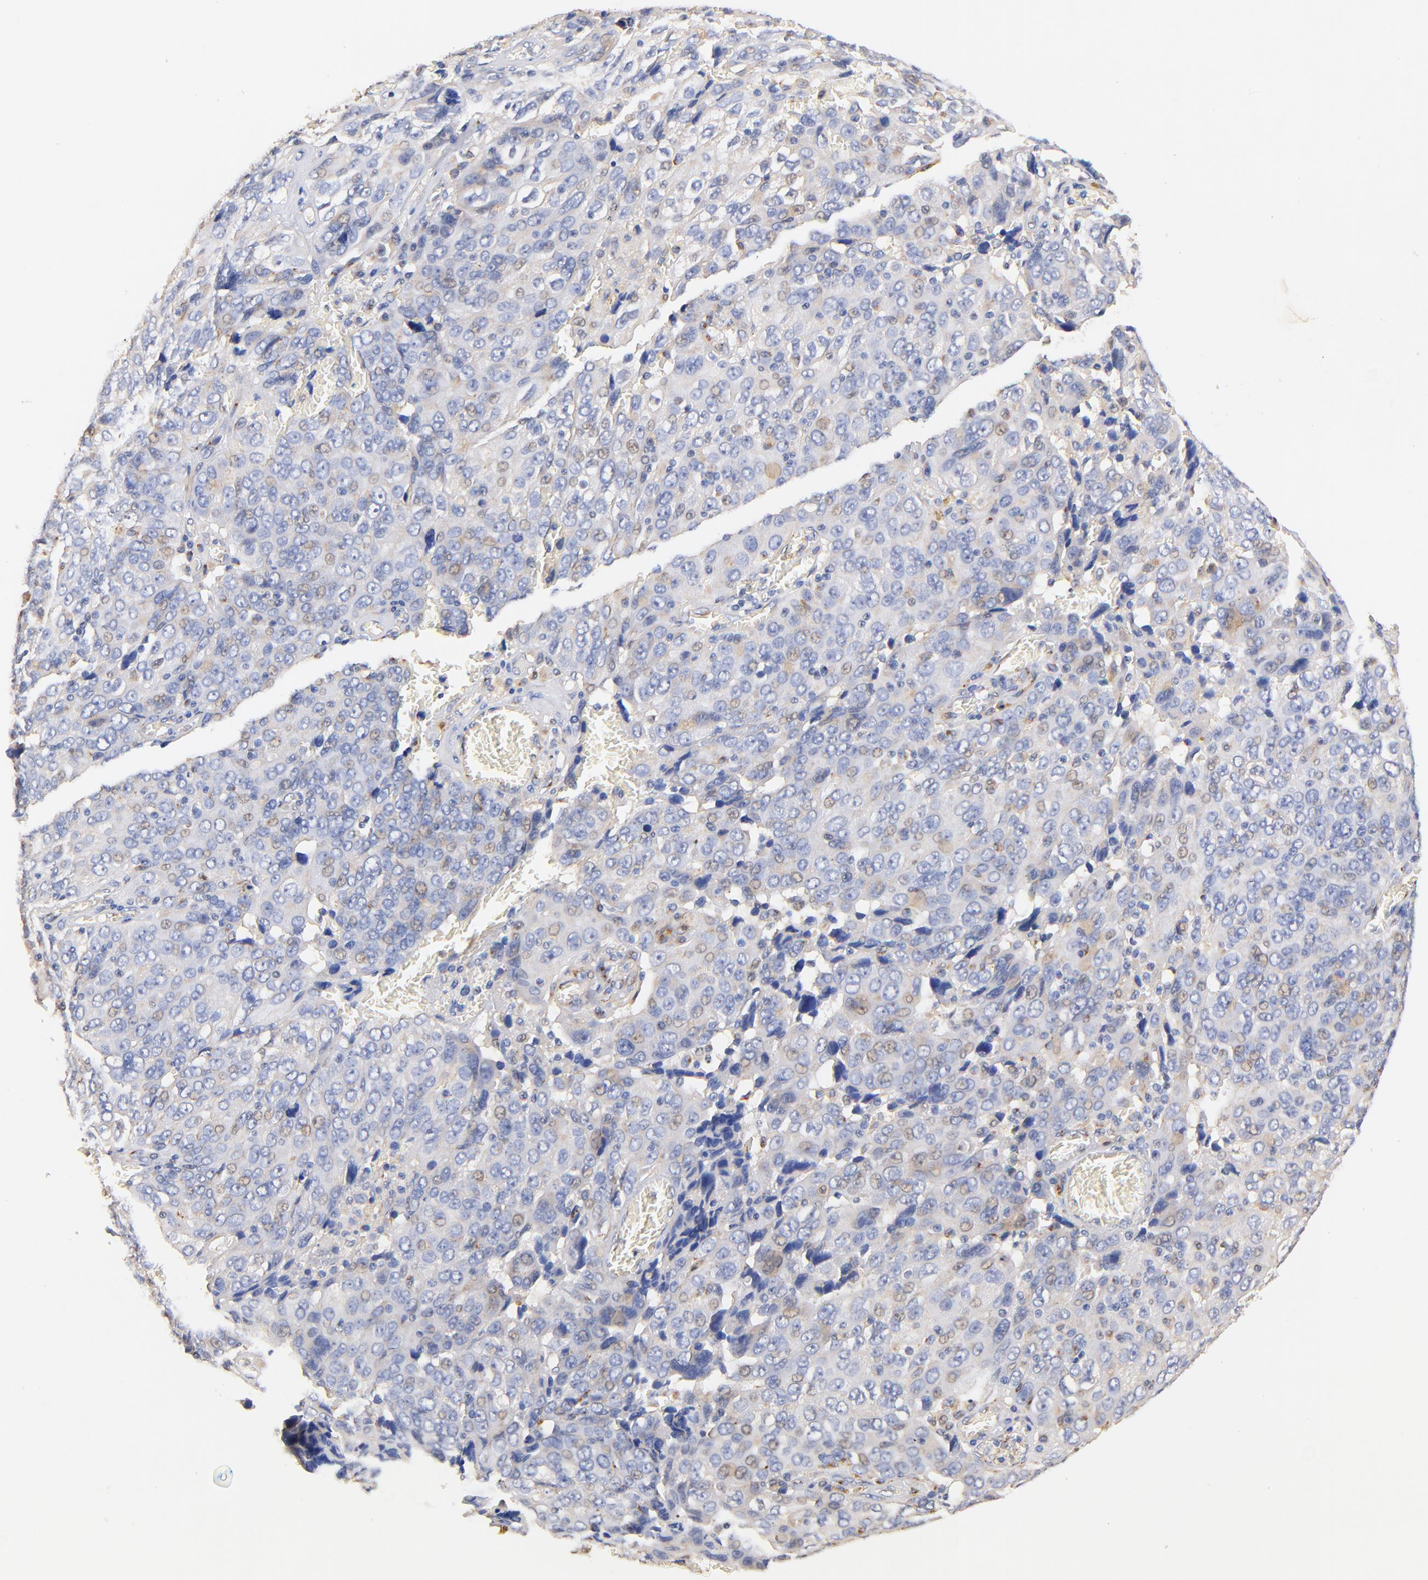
{"staining": {"intensity": "weak", "quantity": "<25%", "location": "nuclear"}, "tissue": "ovarian cancer", "cell_type": "Tumor cells", "image_type": "cancer", "snomed": [{"axis": "morphology", "description": "Carcinoma, endometroid"}, {"axis": "topography", "description": "Ovary"}], "caption": "Image shows no protein positivity in tumor cells of ovarian cancer (endometroid carcinoma) tissue.", "gene": "FMNL3", "patient": {"sex": "female", "age": 75}}